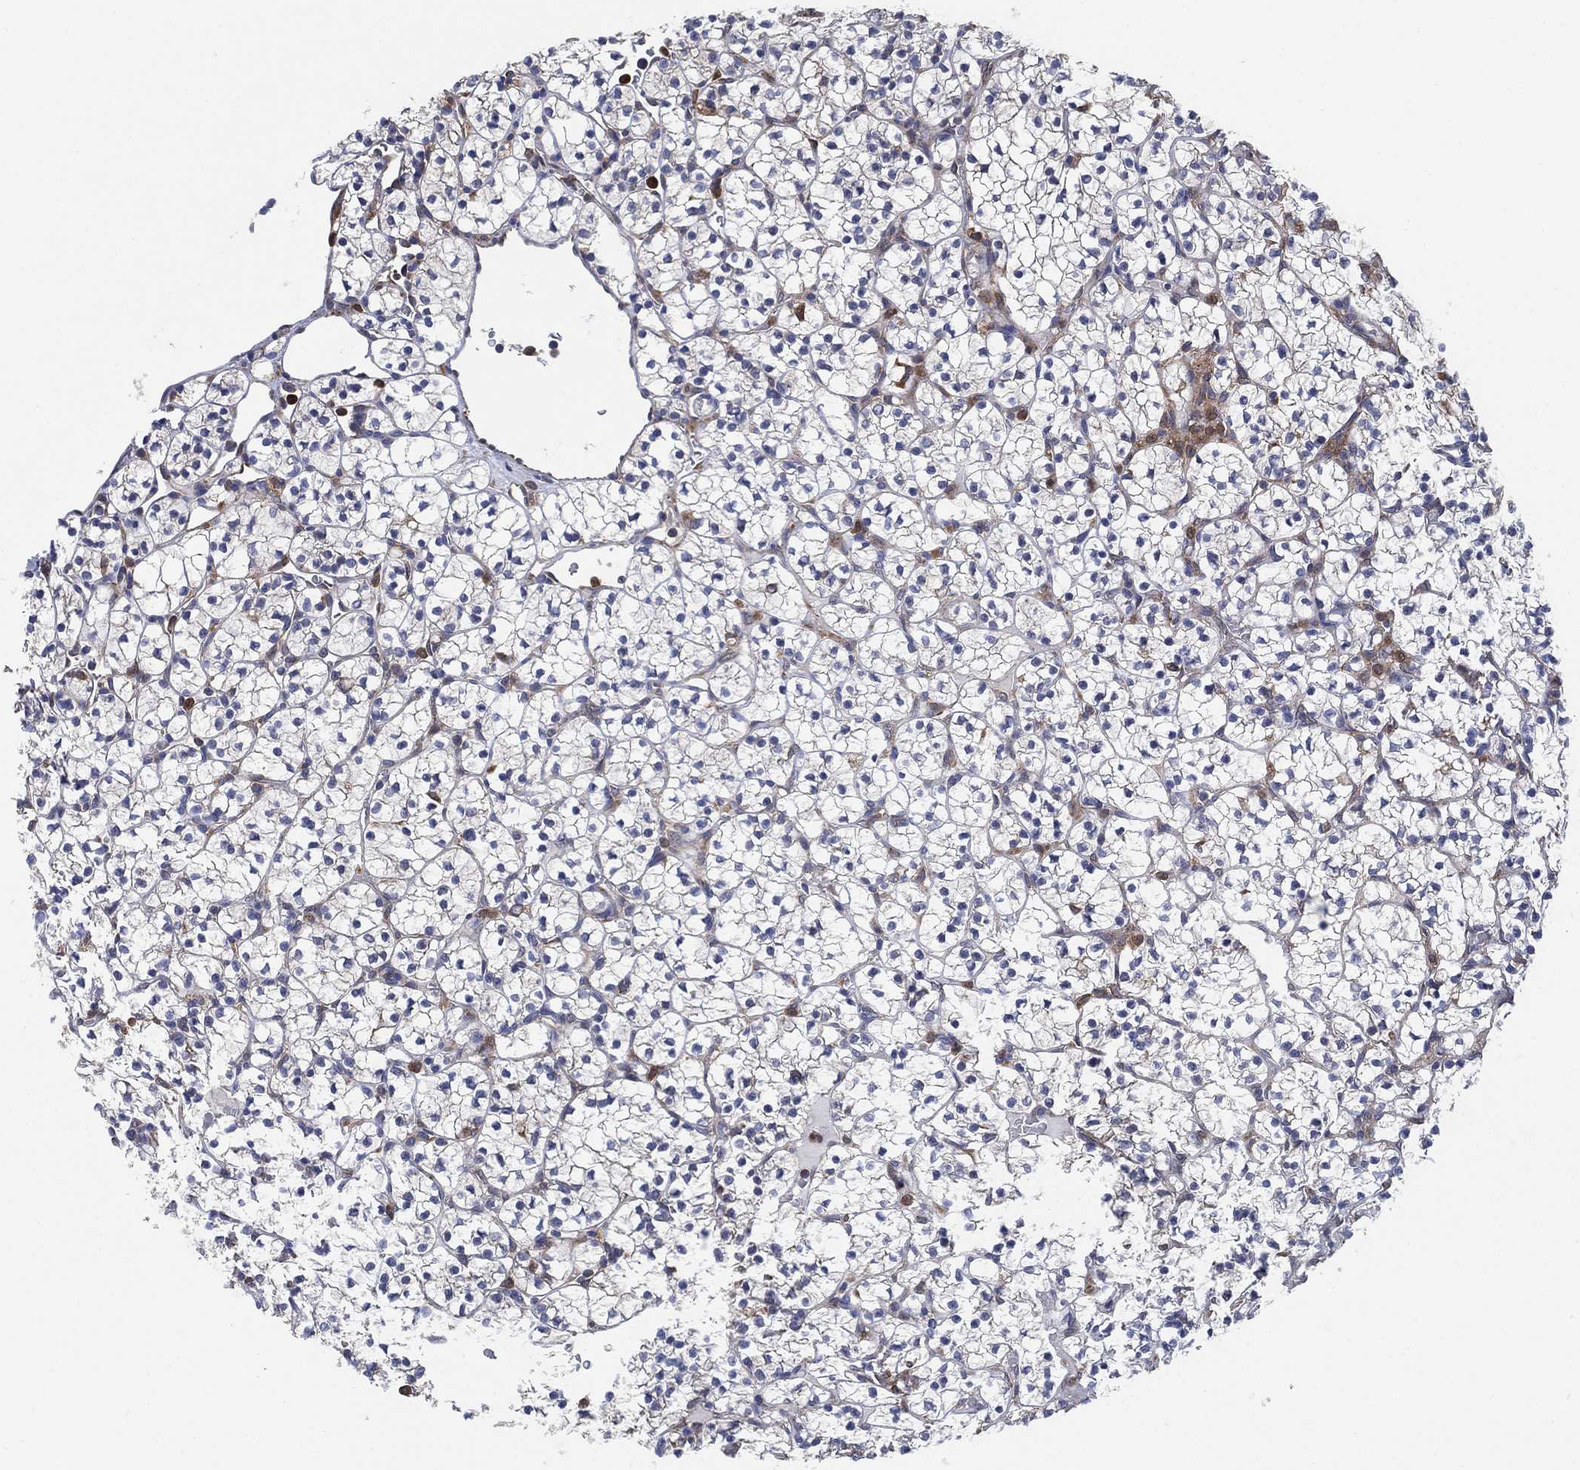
{"staining": {"intensity": "negative", "quantity": "none", "location": "none"}, "tissue": "renal cancer", "cell_type": "Tumor cells", "image_type": "cancer", "snomed": [{"axis": "morphology", "description": "Adenocarcinoma, NOS"}, {"axis": "topography", "description": "Kidney"}], "caption": "Renal adenocarcinoma was stained to show a protein in brown. There is no significant staining in tumor cells. (DAB (3,3'-diaminobenzidine) IHC, high magnification).", "gene": "FES", "patient": {"sex": "female", "age": 89}}